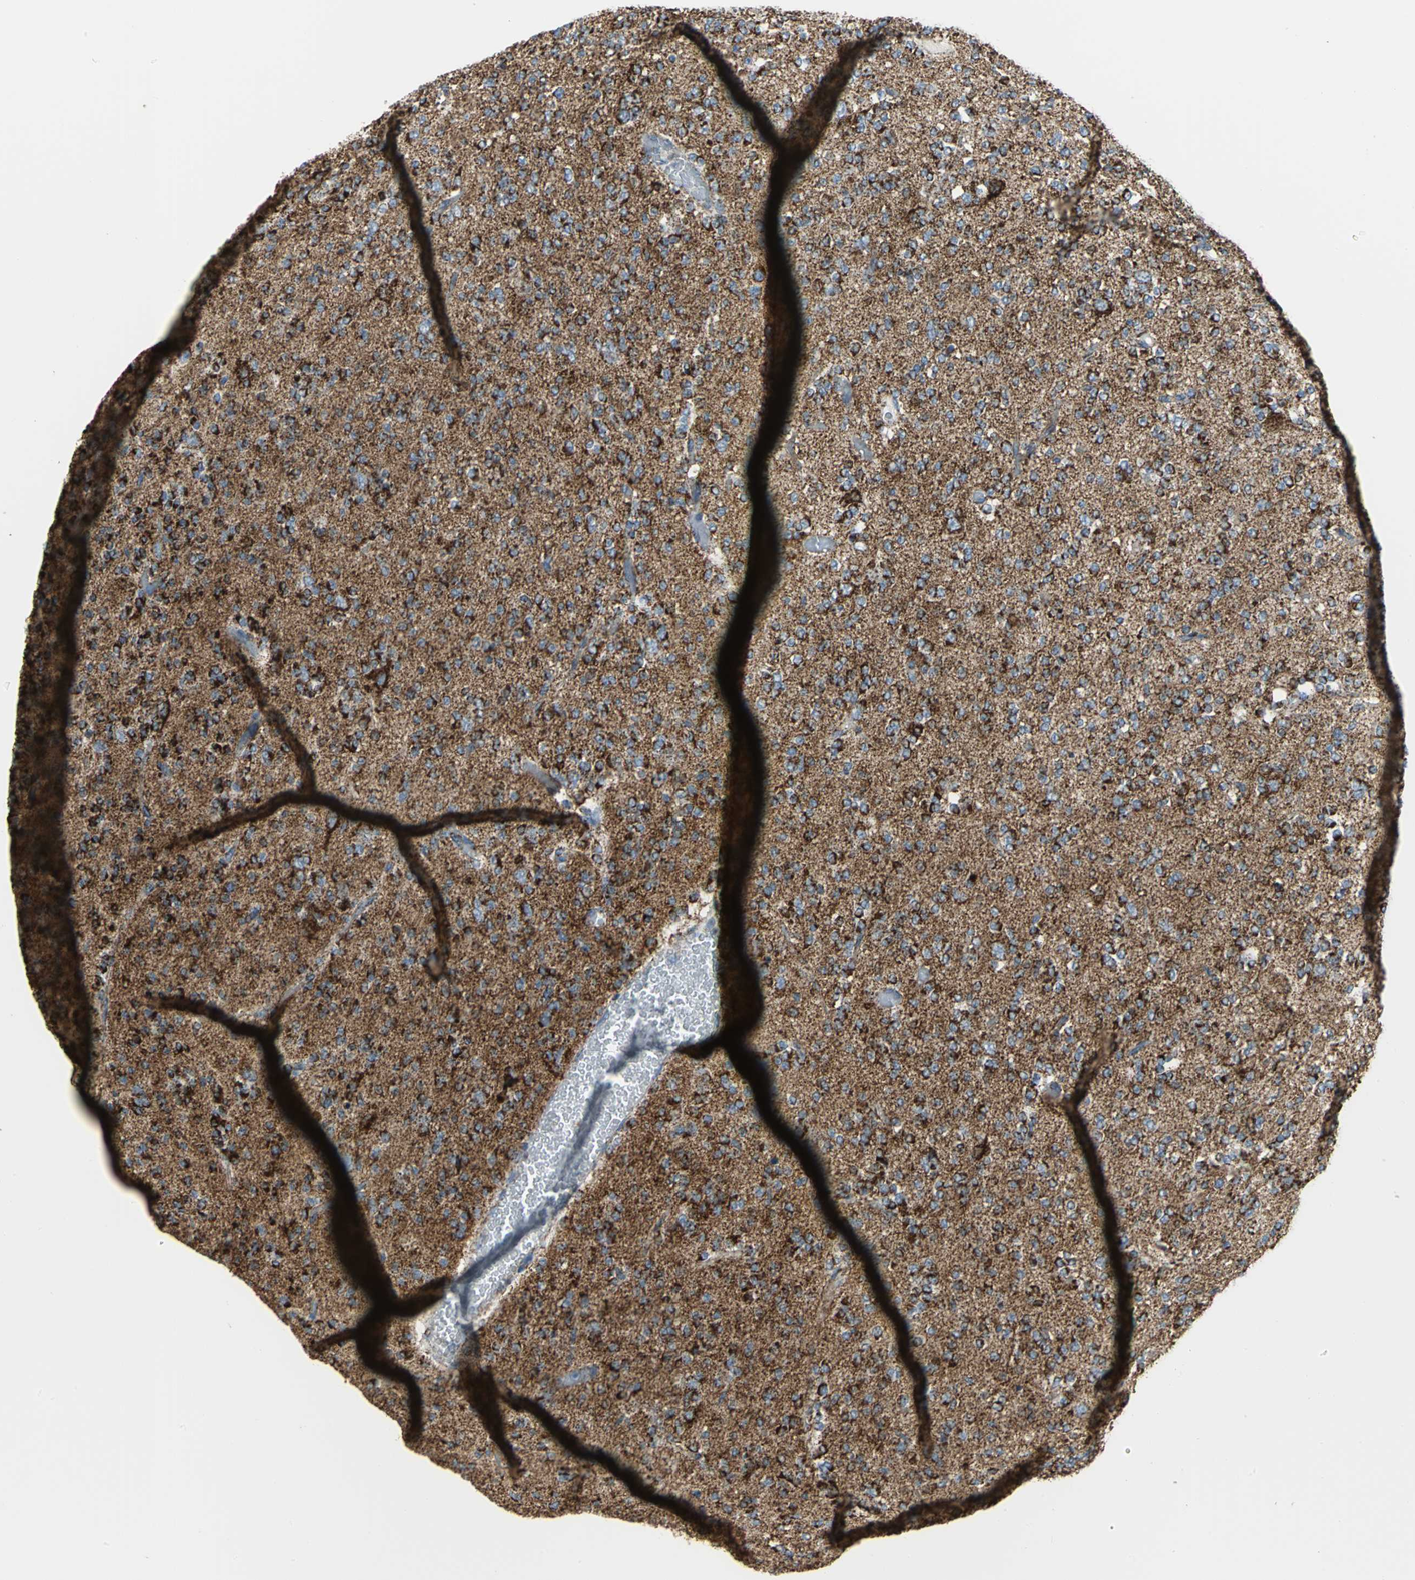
{"staining": {"intensity": "strong", "quantity": ">75%", "location": "cytoplasmic/membranous"}, "tissue": "glioma", "cell_type": "Tumor cells", "image_type": "cancer", "snomed": [{"axis": "morphology", "description": "Glioma, malignant, Low grade"}, {"axis": "topography", "description": "Brain"}], "caption": "Immunohistochemistry (IHC) of malignant glioma (low-grade) exhibits high levels of strong cytoplasmic/membranous positivity in approximately >75% of tumor cells.", "gene": "NTRK1", "patient": {"sex": "male", "age": 38}}